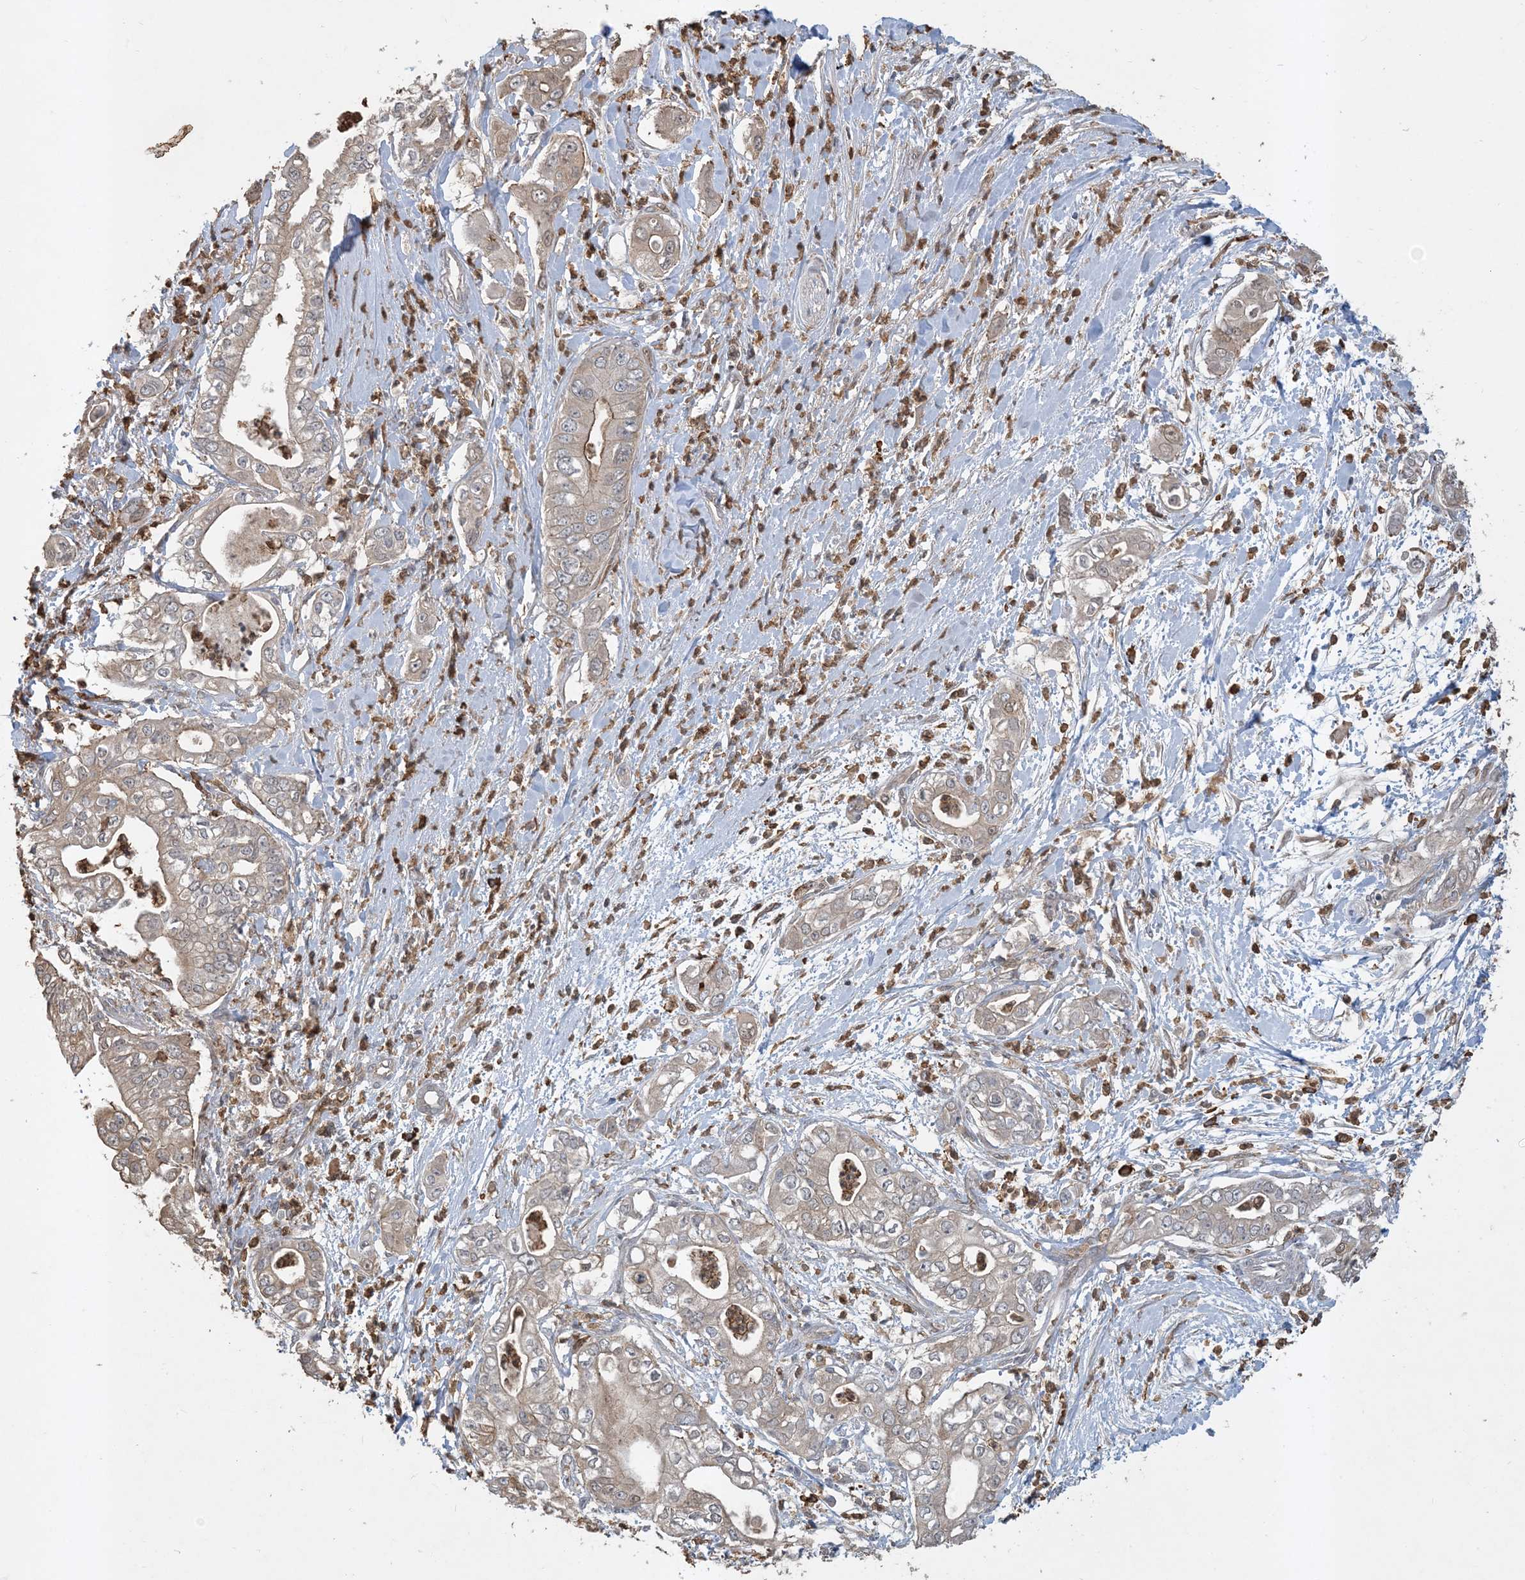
{"staining": {"intensity": "weak", "quantity": "25%-75%", "location": "cytoplasmic/membranous"}, "tissue": "pancreatic cancer", "cell_type": "Tumor cells", "image_type": "cancer", "snomed": [{"axis": "morphology", "description": "Adenocarcinoma, NOS"}, {"axis": "topography", "description": "Pancreas"}], "caption": "A brown stain highlights weak cytoplasmic/membranous expression of a protein in human pancreatic cancer tumor cells.", "gene": "TMSB4X", "patient": {"sex": "female", "age": 78}}